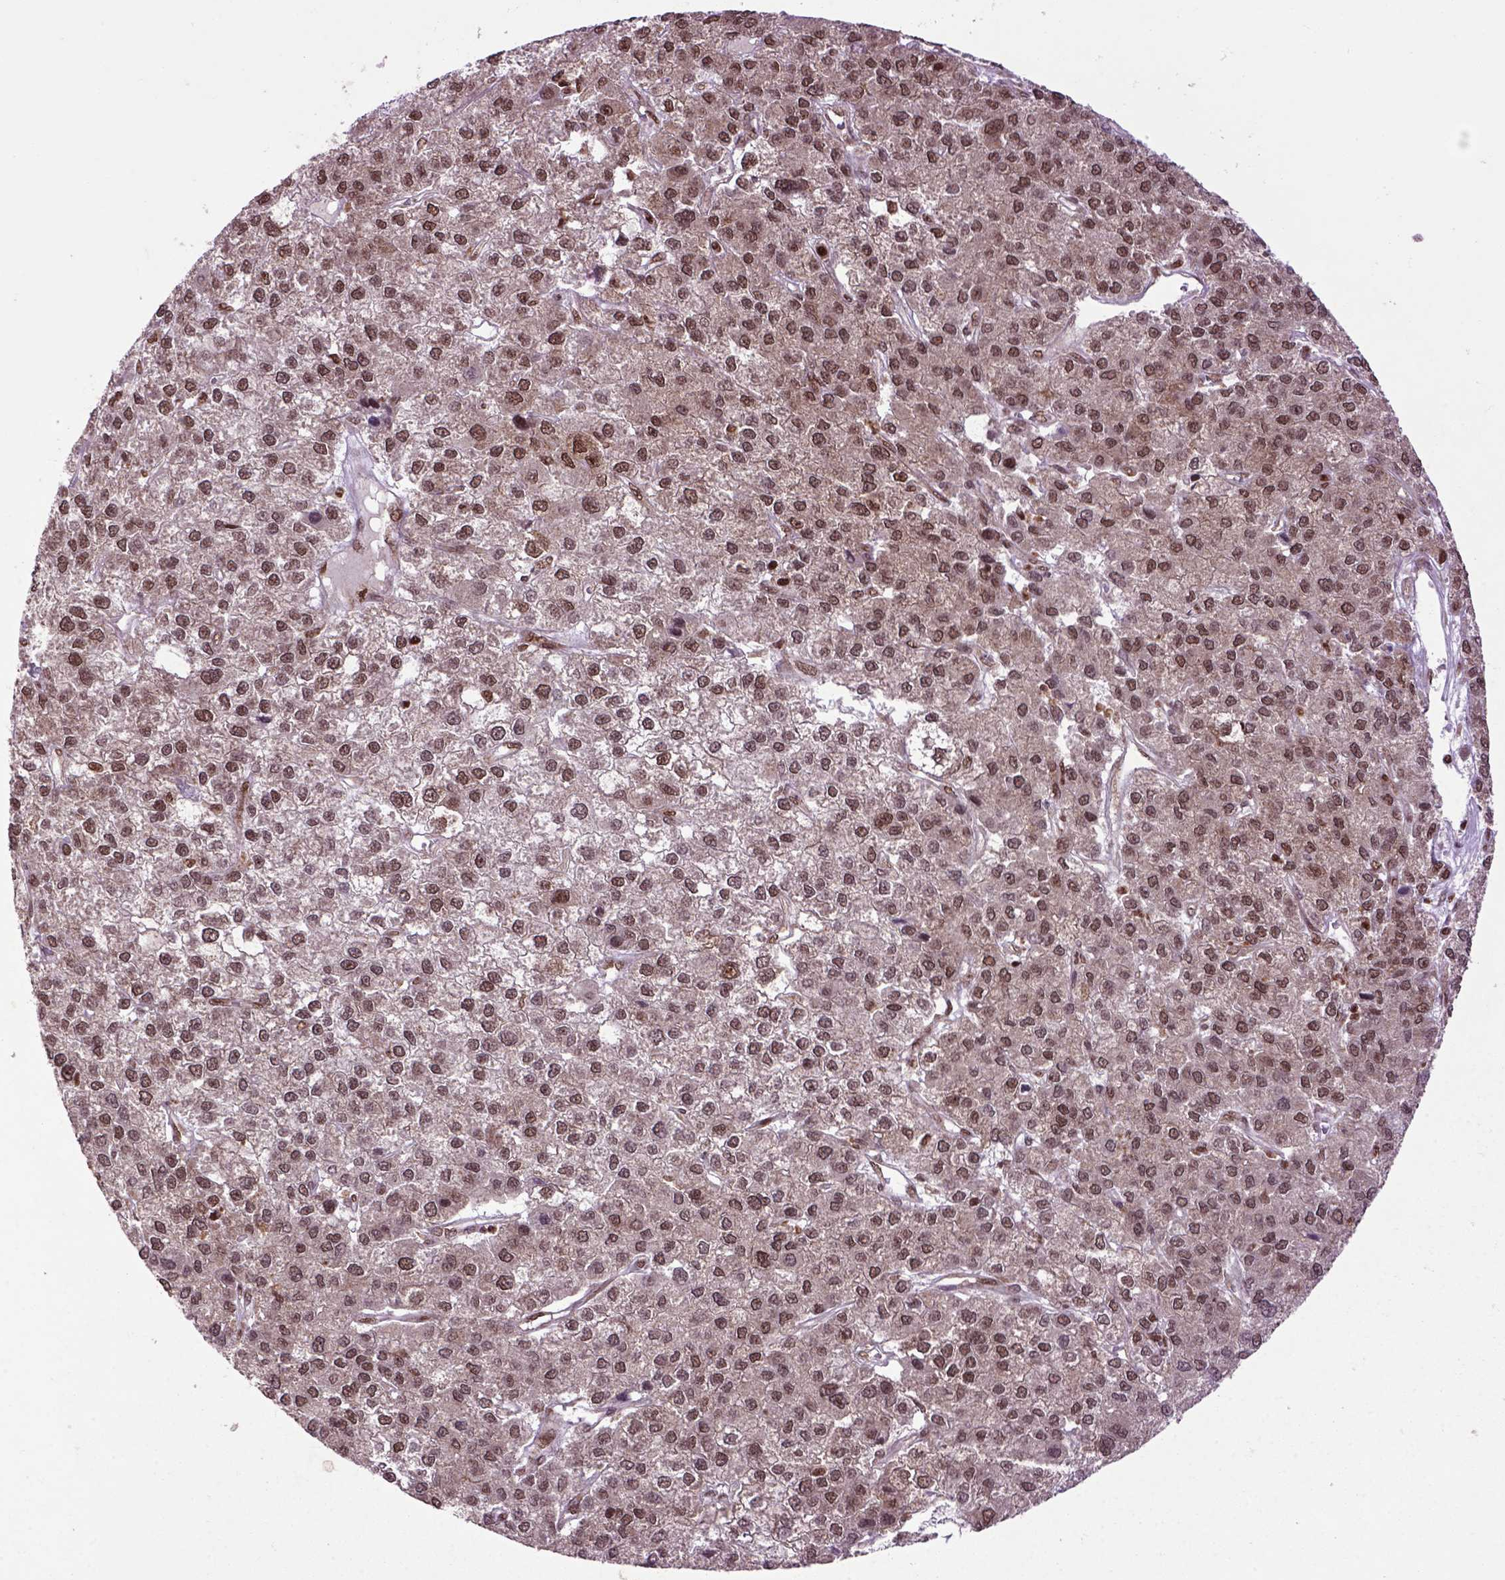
{"staining": {"intensity": "strong", "quantity": ">75%", "location": "nuclear"}, "tissue": "liver cancer", "cell_type": "Tumor cells", "image_type": "cancer", "snomed": [{"axis": "morphology", "description": "Carcinoma, Hepatocellular, NOS"}, {"axis": "topography", "description": "Liver"}], "caption": "A histopathology image of human liver cancer (hepatocellular carcinoma) stained for a protein exhibits strong nuclear brown staining in tumor cells.", "gene": "CELF1", "patient": {"sex": "female", "age": 41}}